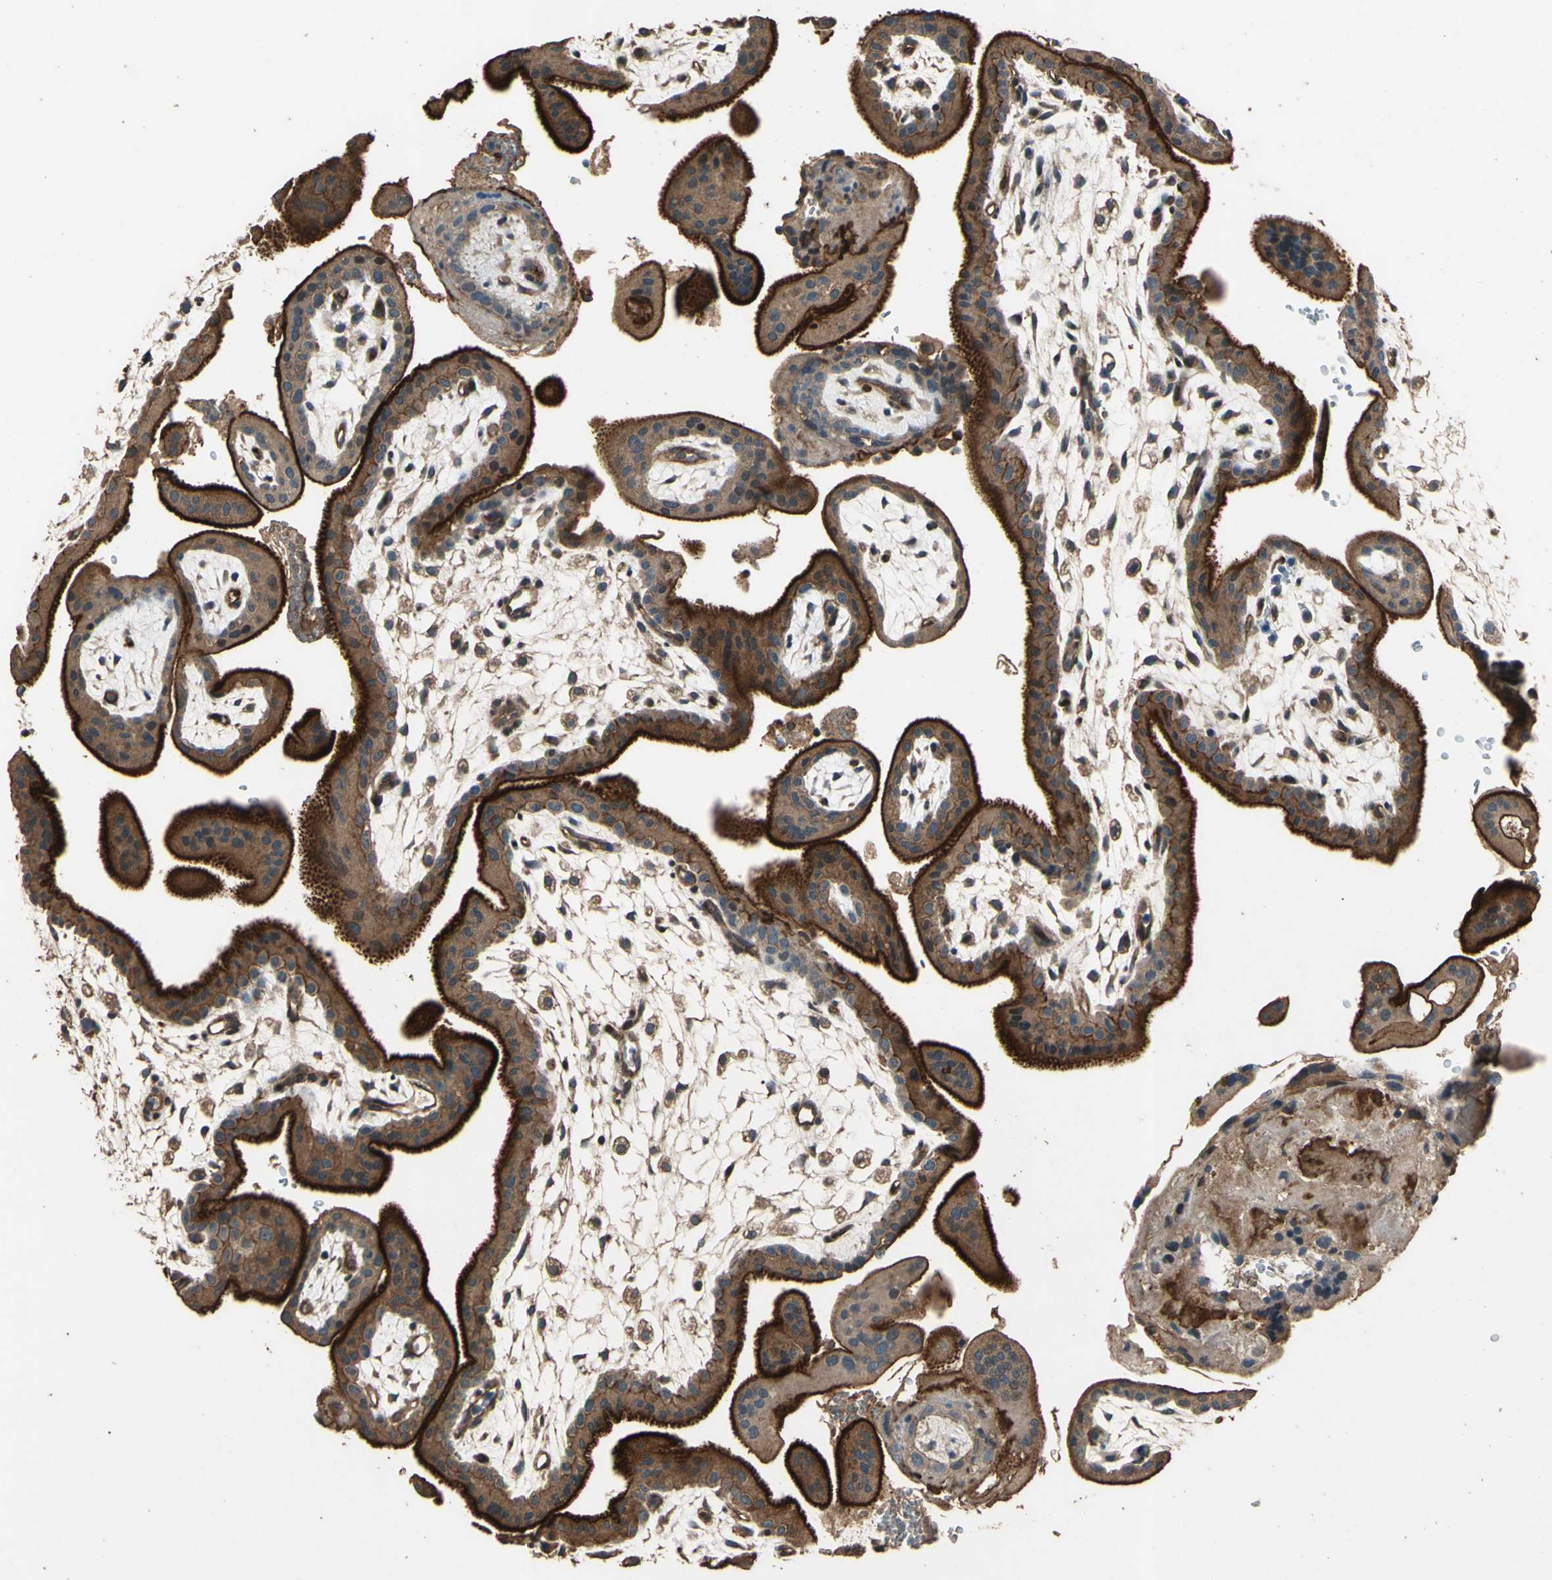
{"staining": {"intensity": "weak", "quantity": "25%-75%", "location": "cytoplasmic/membranous"}, "tissue": "placenta", "cell_type": "Decidual cells", "image_type": "normal", "snomed": [{"axis": "morphology", "description": "Normal tissue, NOS"}, {"axis": "topography", "description": "Placenta"}], "caption": "Decidual cells display low levels of weak cytoplasmic/membranous staining in about 25%-75% of cells in unremarkable human placenta. Using DAB (3,3'-diaminobenzidine) (brown) and hematoxylin (blue) stains, captured at high magnification using brightfield microscopy.", "gene": "TSPO", "patient": {"sex": "female", "age": 35}}